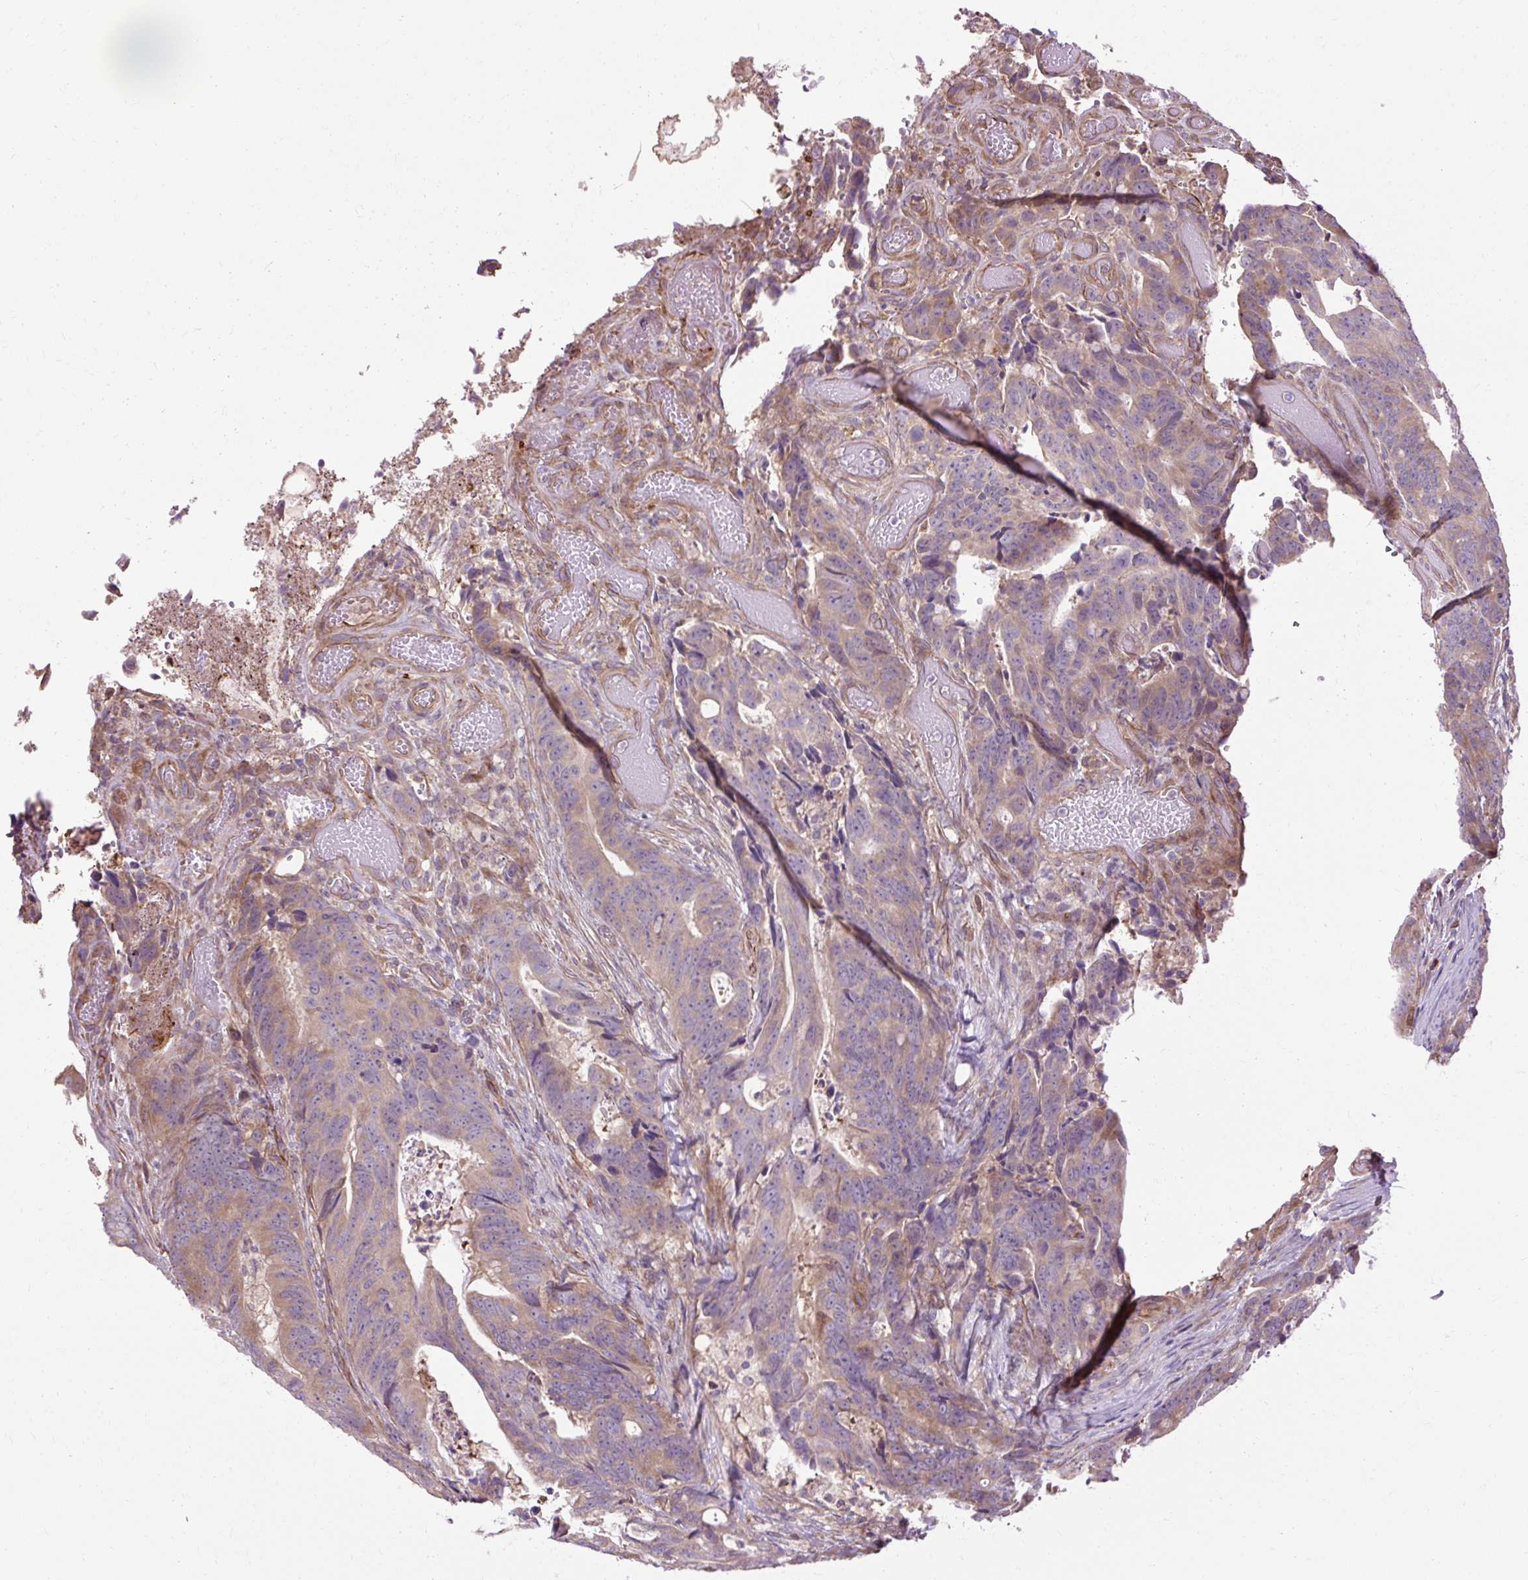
{"staining": {"intensity": "weak", "quantity": ">75%", "location": "cytoplasmic/membranous"}, "tissue": "colorectal cancer", "cell_type": "Tumor cells", "image_type": "cancer", "snomed": [{"axis": "morphology", "description": "Adenocarcinoma, NOS"}, {"axis": "topography", "description": "Colon"}], "caption": "Protein expression analysis of adenocarcinoma (colorectal) exhibits weak cytoplasmic/membranous staining in approximately >75% of tumor cells.", "gene": "FLRT1", "patient": {"sex": "female", "age": 82}}